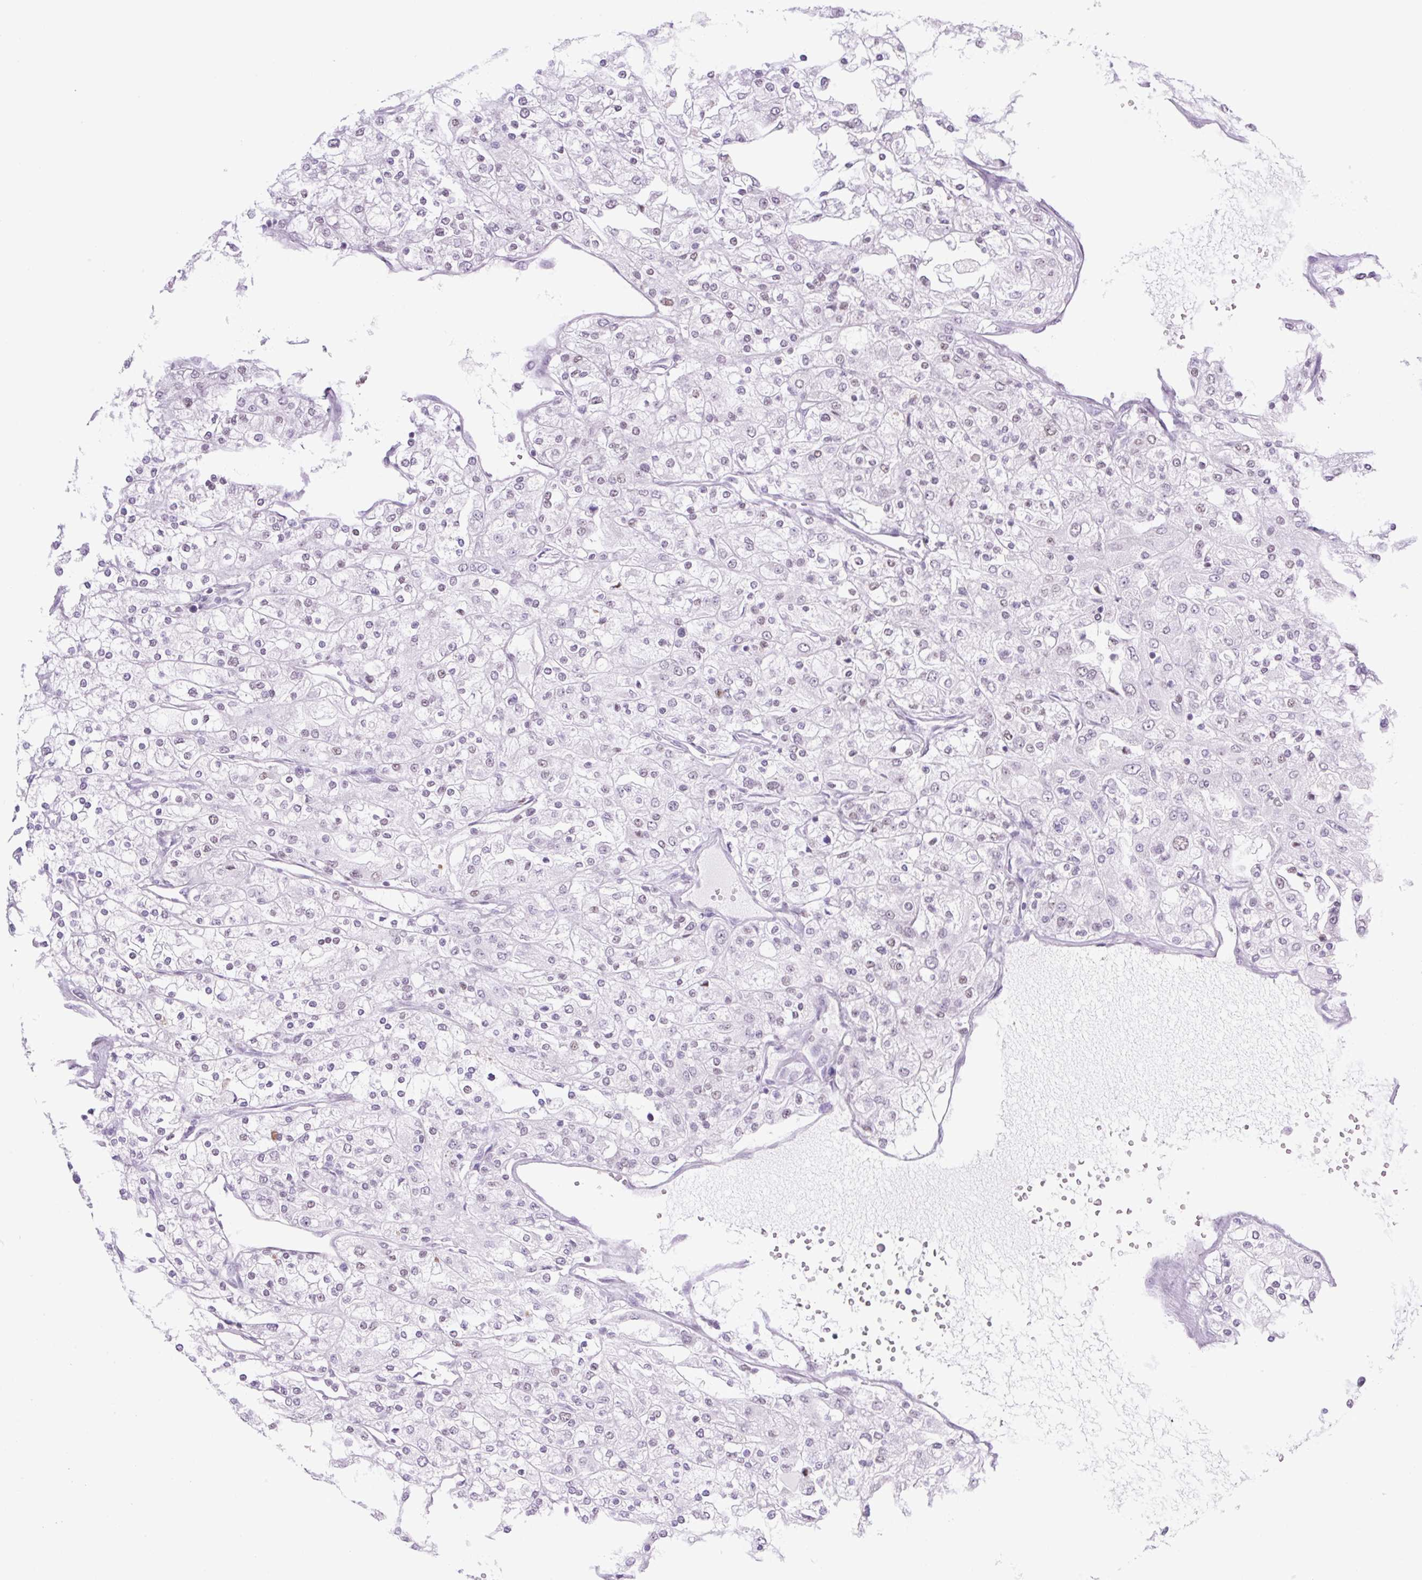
{"staining": {"intensity": "negative", "quantity": "none", "location": "none"}, "tissue": "renal cancer", "cell_type": "Tumor cells", "image_type": "cancer", "snomed": [{"axis": "morphology", "description": "Adenocarcinoma, NOS"}, {"axis": "topography", "description": "Kidney"}], "caption": "There is no significant staining in tumor cells of renal cancer.", "gene": "TLE3", "patient": {"sex": "male", "age": 80}}